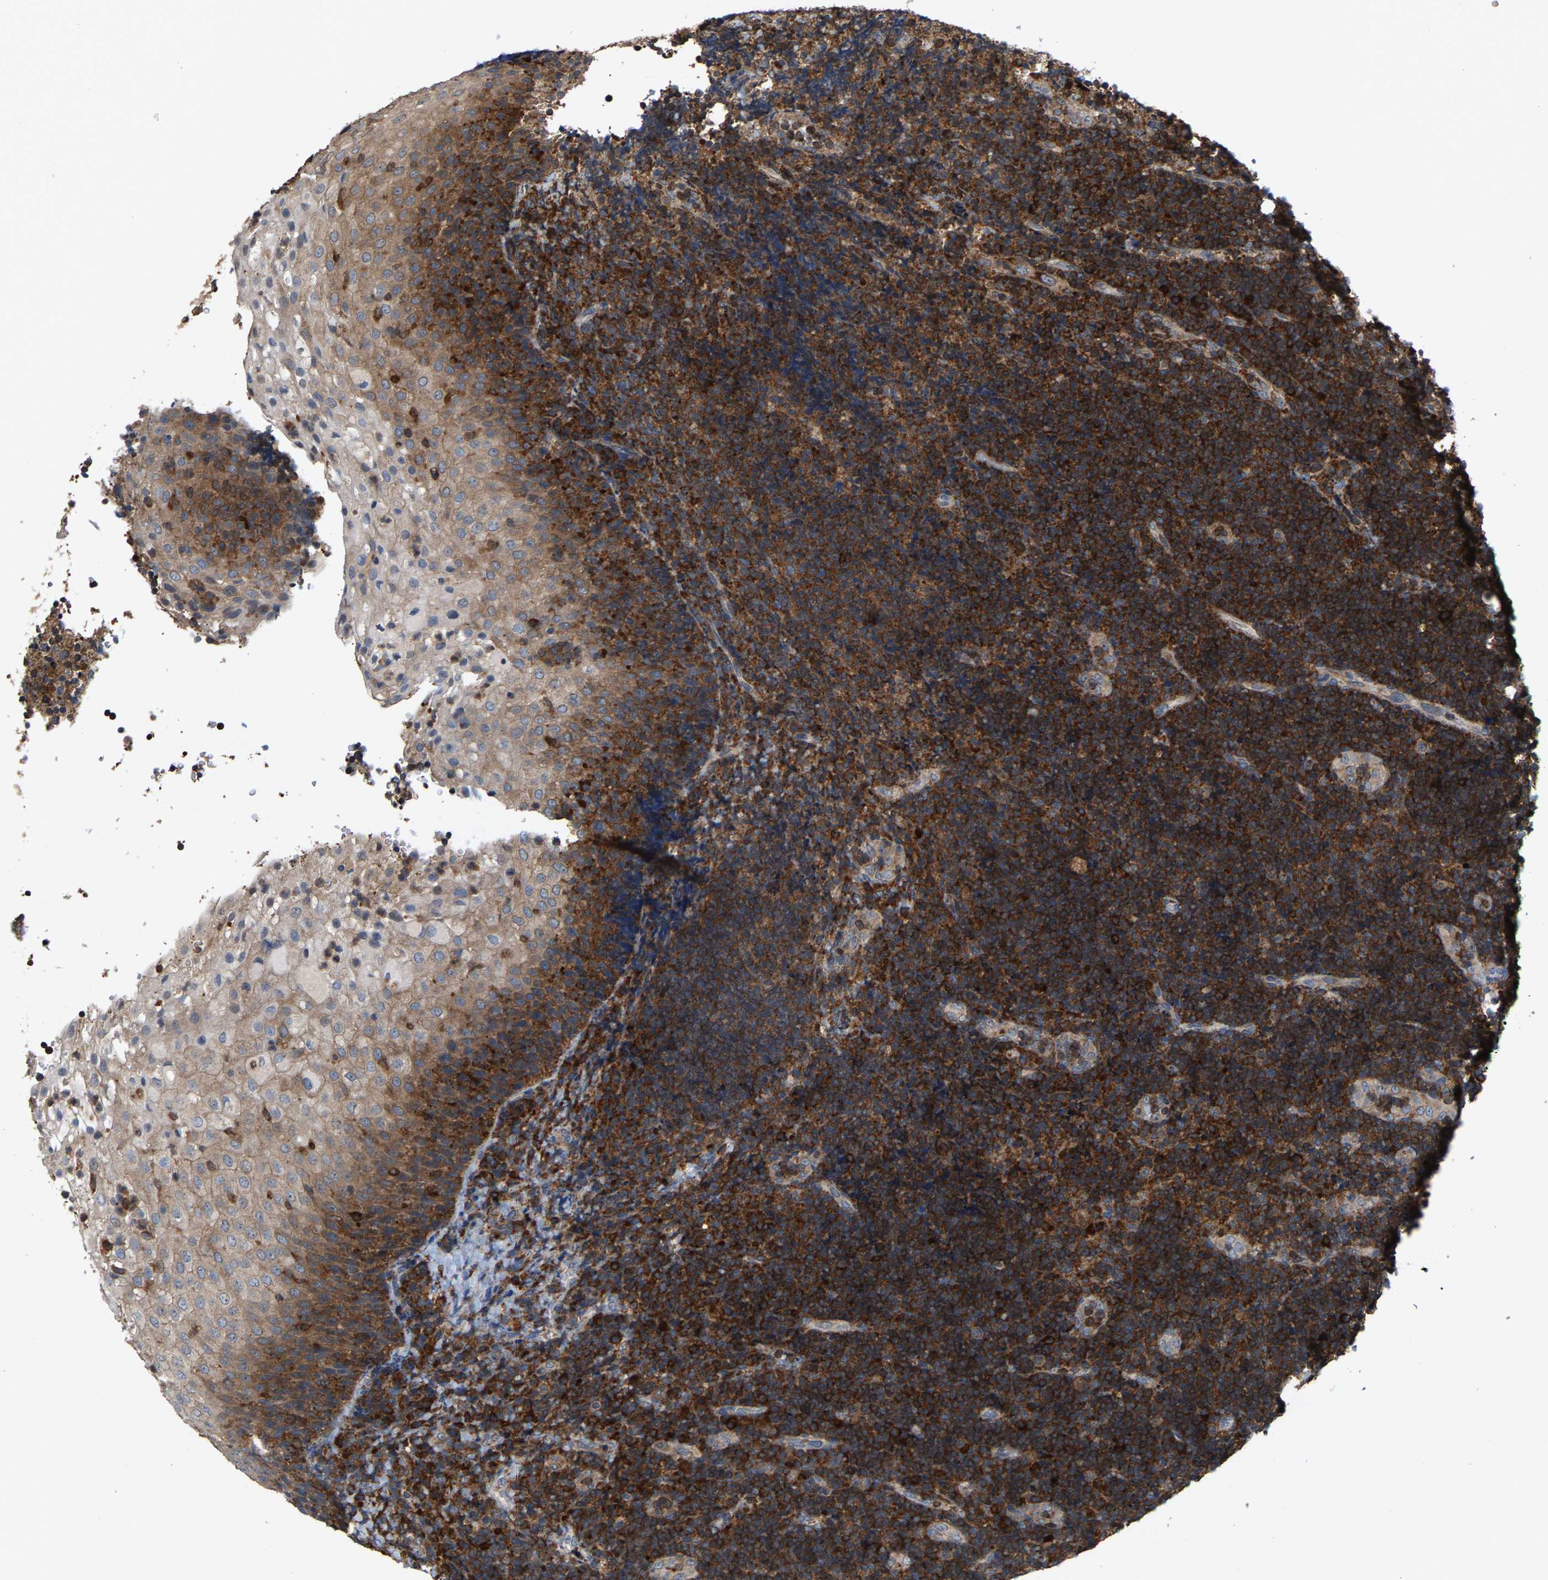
{"staining": {"intensity": "strong", "quantity": ">75%", "location": "cytoplasmic/membranous"}, "tissue": "lymphoma", "cell_type": "Tumor cells", "image_type": "cancer", "snomed": [{"axis": "morphology", "description": "Malignant lymphoma, non-Hodgkin's type, High grade"}, {"axis": "topography", "description": "Tonsil"}], "caption": "Protein analysis of high-grade malignant lymphoma, non-Hodgkin's type tissue shows strong cytoplasmic/membranous staining in approximately >75% of tumor cells. (DAB (3,3'-diaminobenzidine) IHC with brightfield microscopy, high magnification).", "gene": "FGD3", "patient": {"sex": "female", "age": 36}}